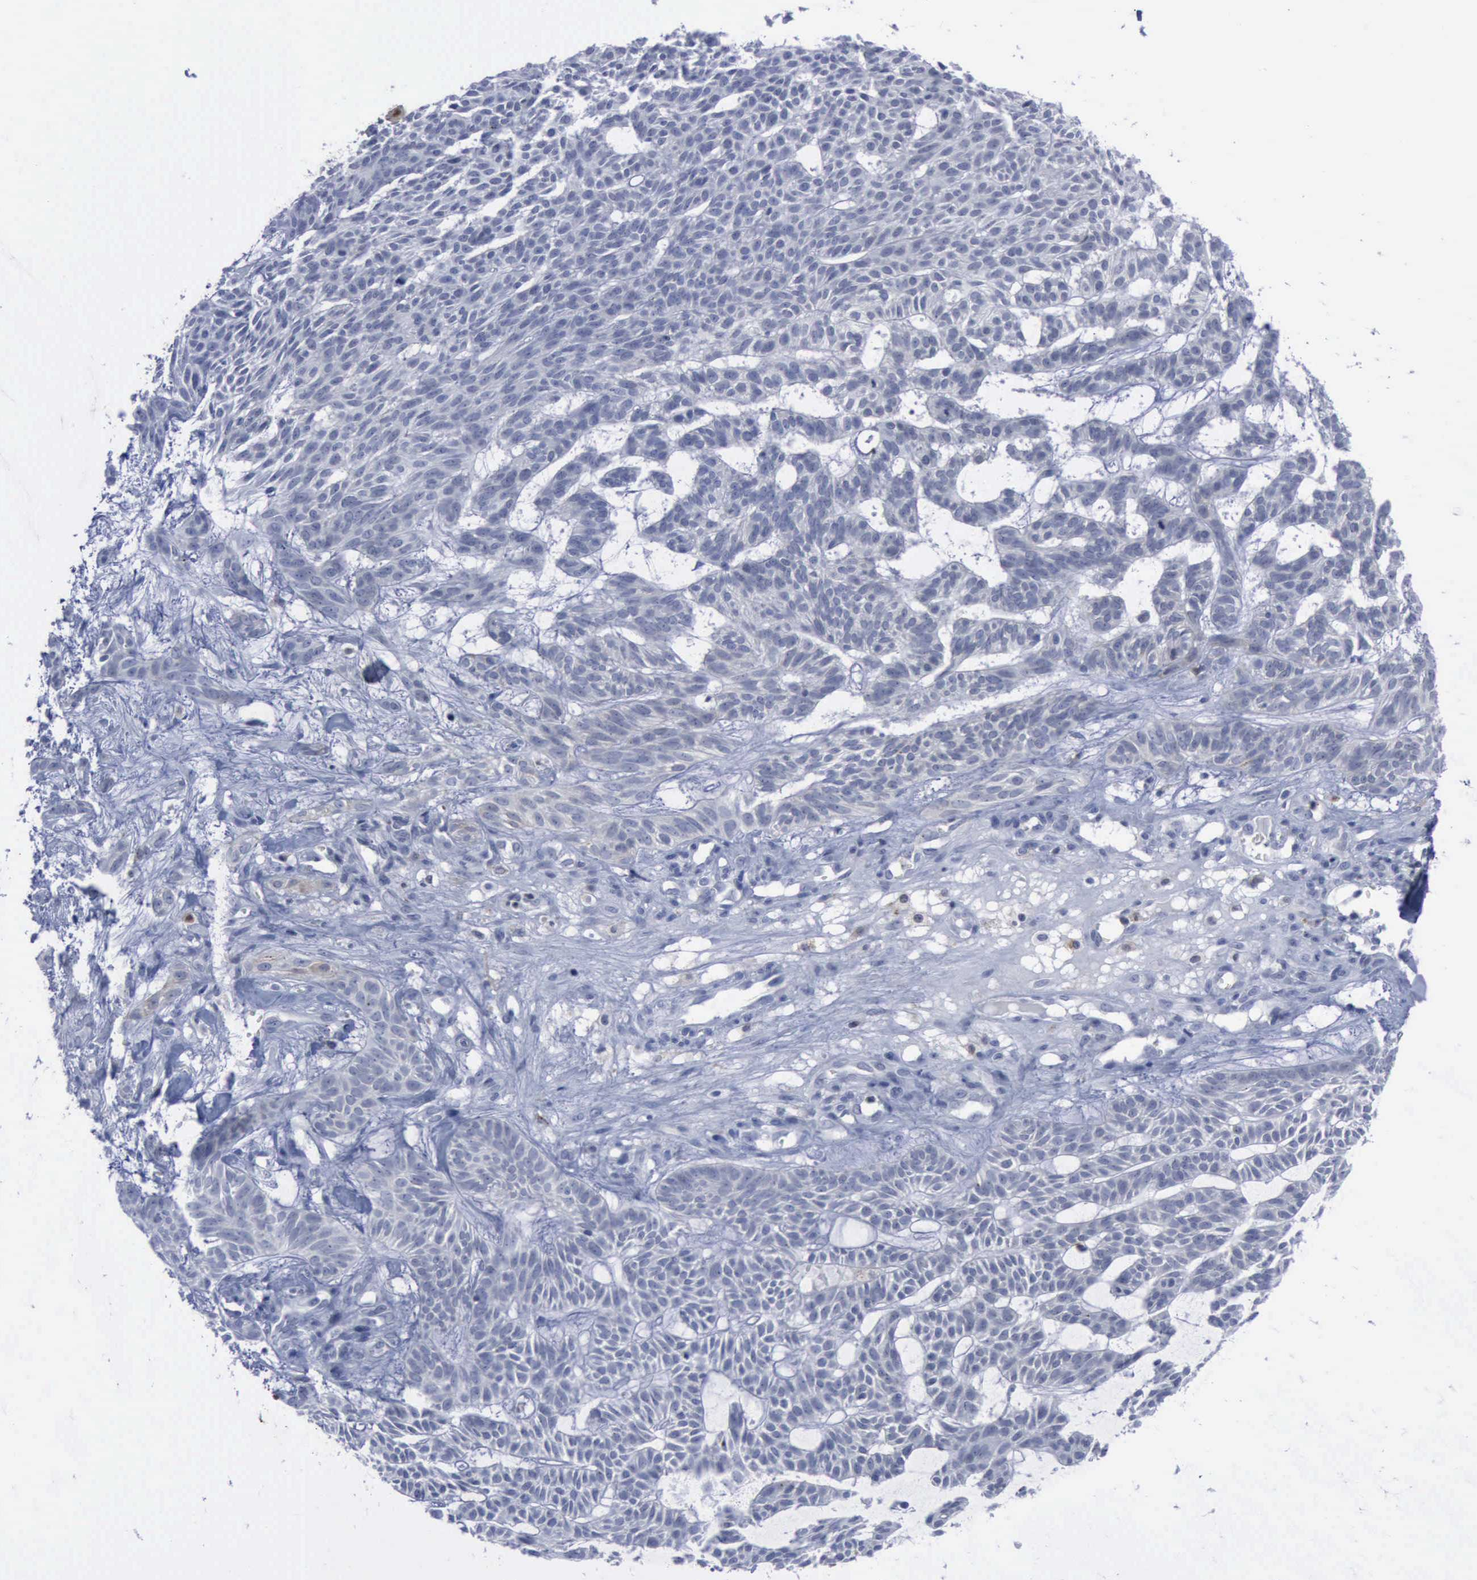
{"staining": {"intensity": "negative", "quantity": "none", "location": "none"}, "tissue": "skin cancer", "cell_type": "Tumor cells", "image_type": "cancer", "snomed": [{"axis": "morphology", "description": "Basal cell carcinoma"}, {"axis": "topography", "description": "Skin"}], "caption": "Tumor cells show no significant protein expression in skin cancer (basal cell carcinoma).", "gene": "CSTA", "patient": {"sex": "male", "age": 75}}